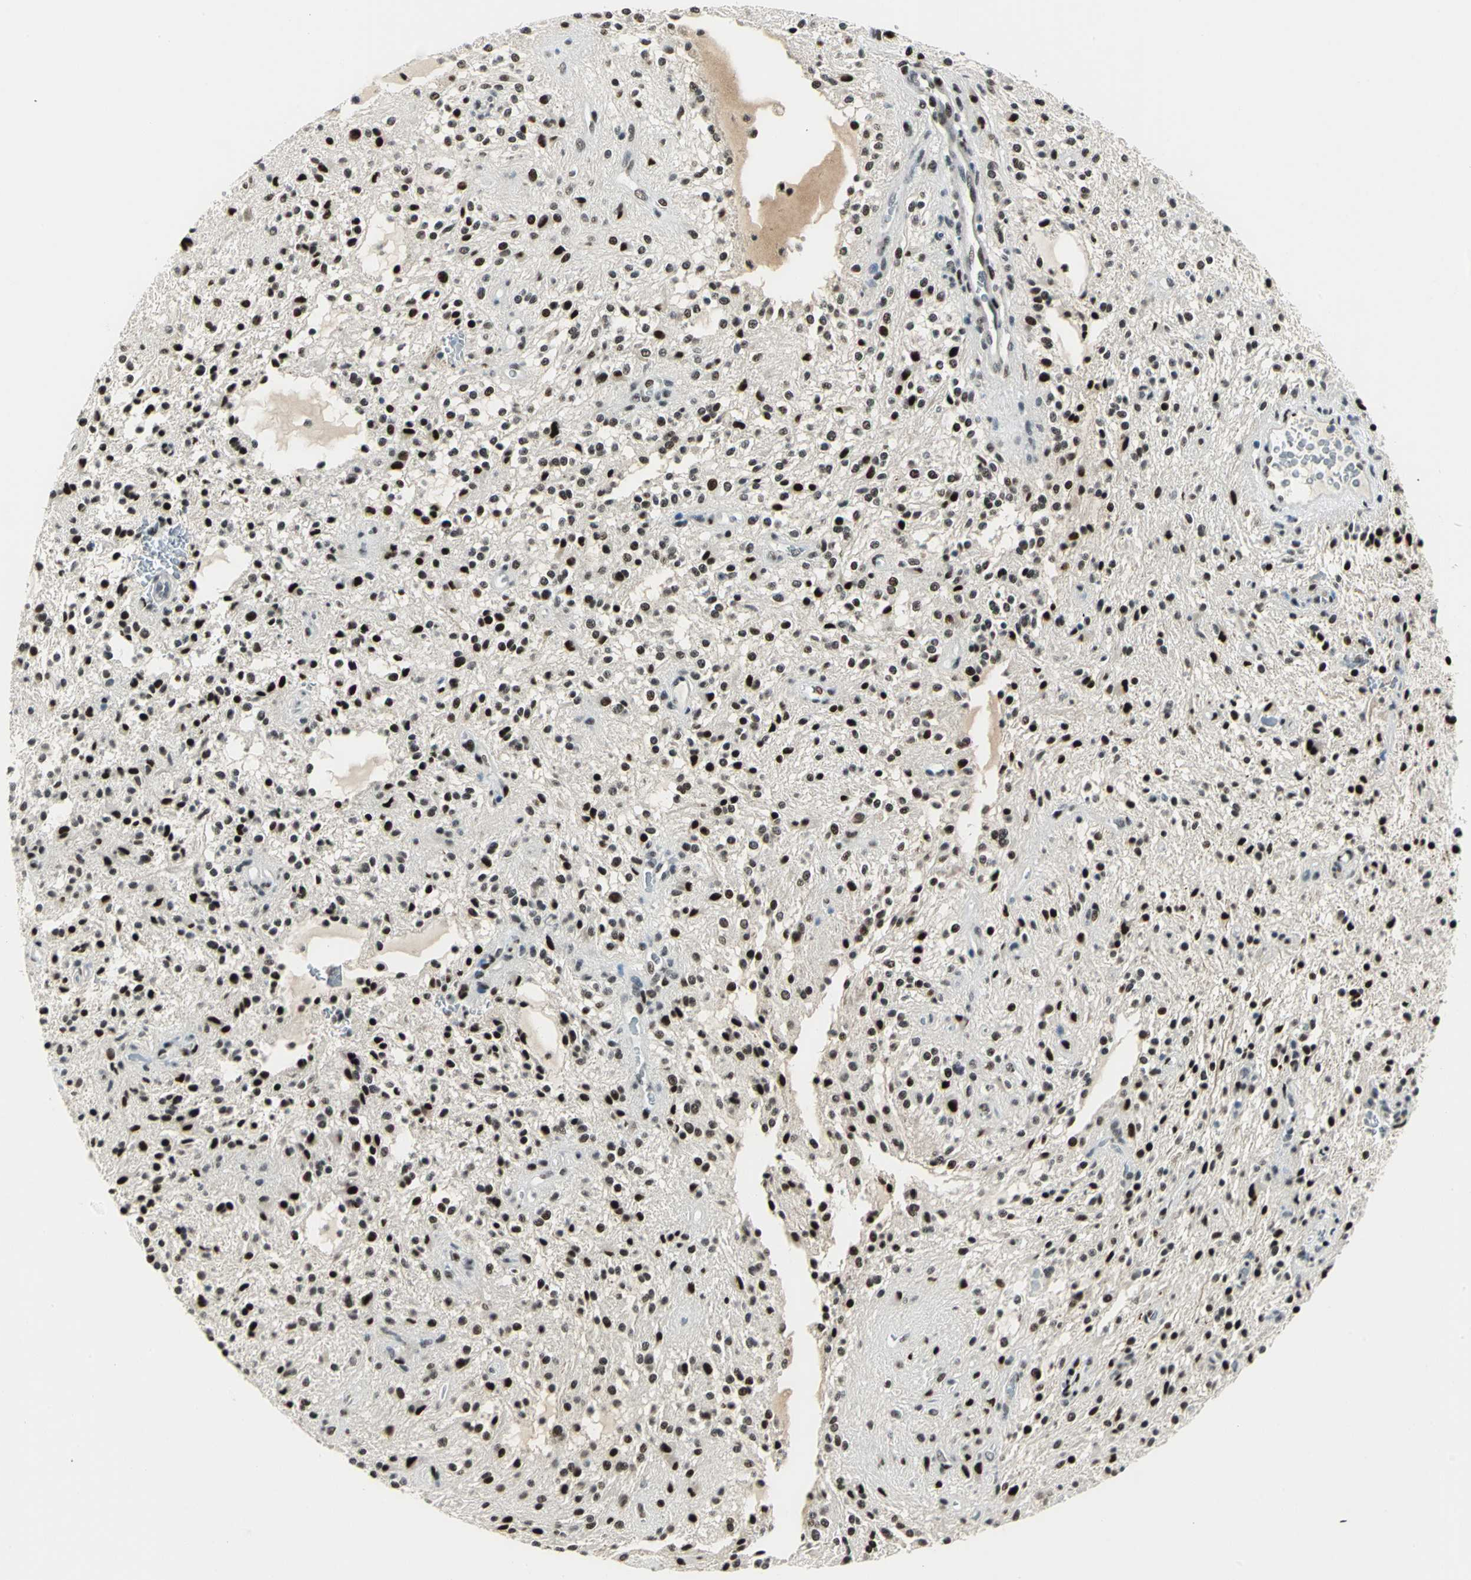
{"staining": {"intensity": "strong", "quantity": ">75%", "location": "nuclear"}, "tissue": "glioma", "cell_type": "Tumor cells", "image_type": "cancer", "snomed": [{"axis": "morphology", "description": "Glioma, malignant, NOS"}, {"axis": "topography", "description": "Cerebellum"}], "caption": "Immunohistochemistry (IHC) (DAB (3,3'-diaminobenzidine)) staining of human malignant glioma displays strong nuclear protein positivity in approximately >75% of tumor cells.", "gene": "KAT6B", "patient": {"sex": "female", "age": 10}}